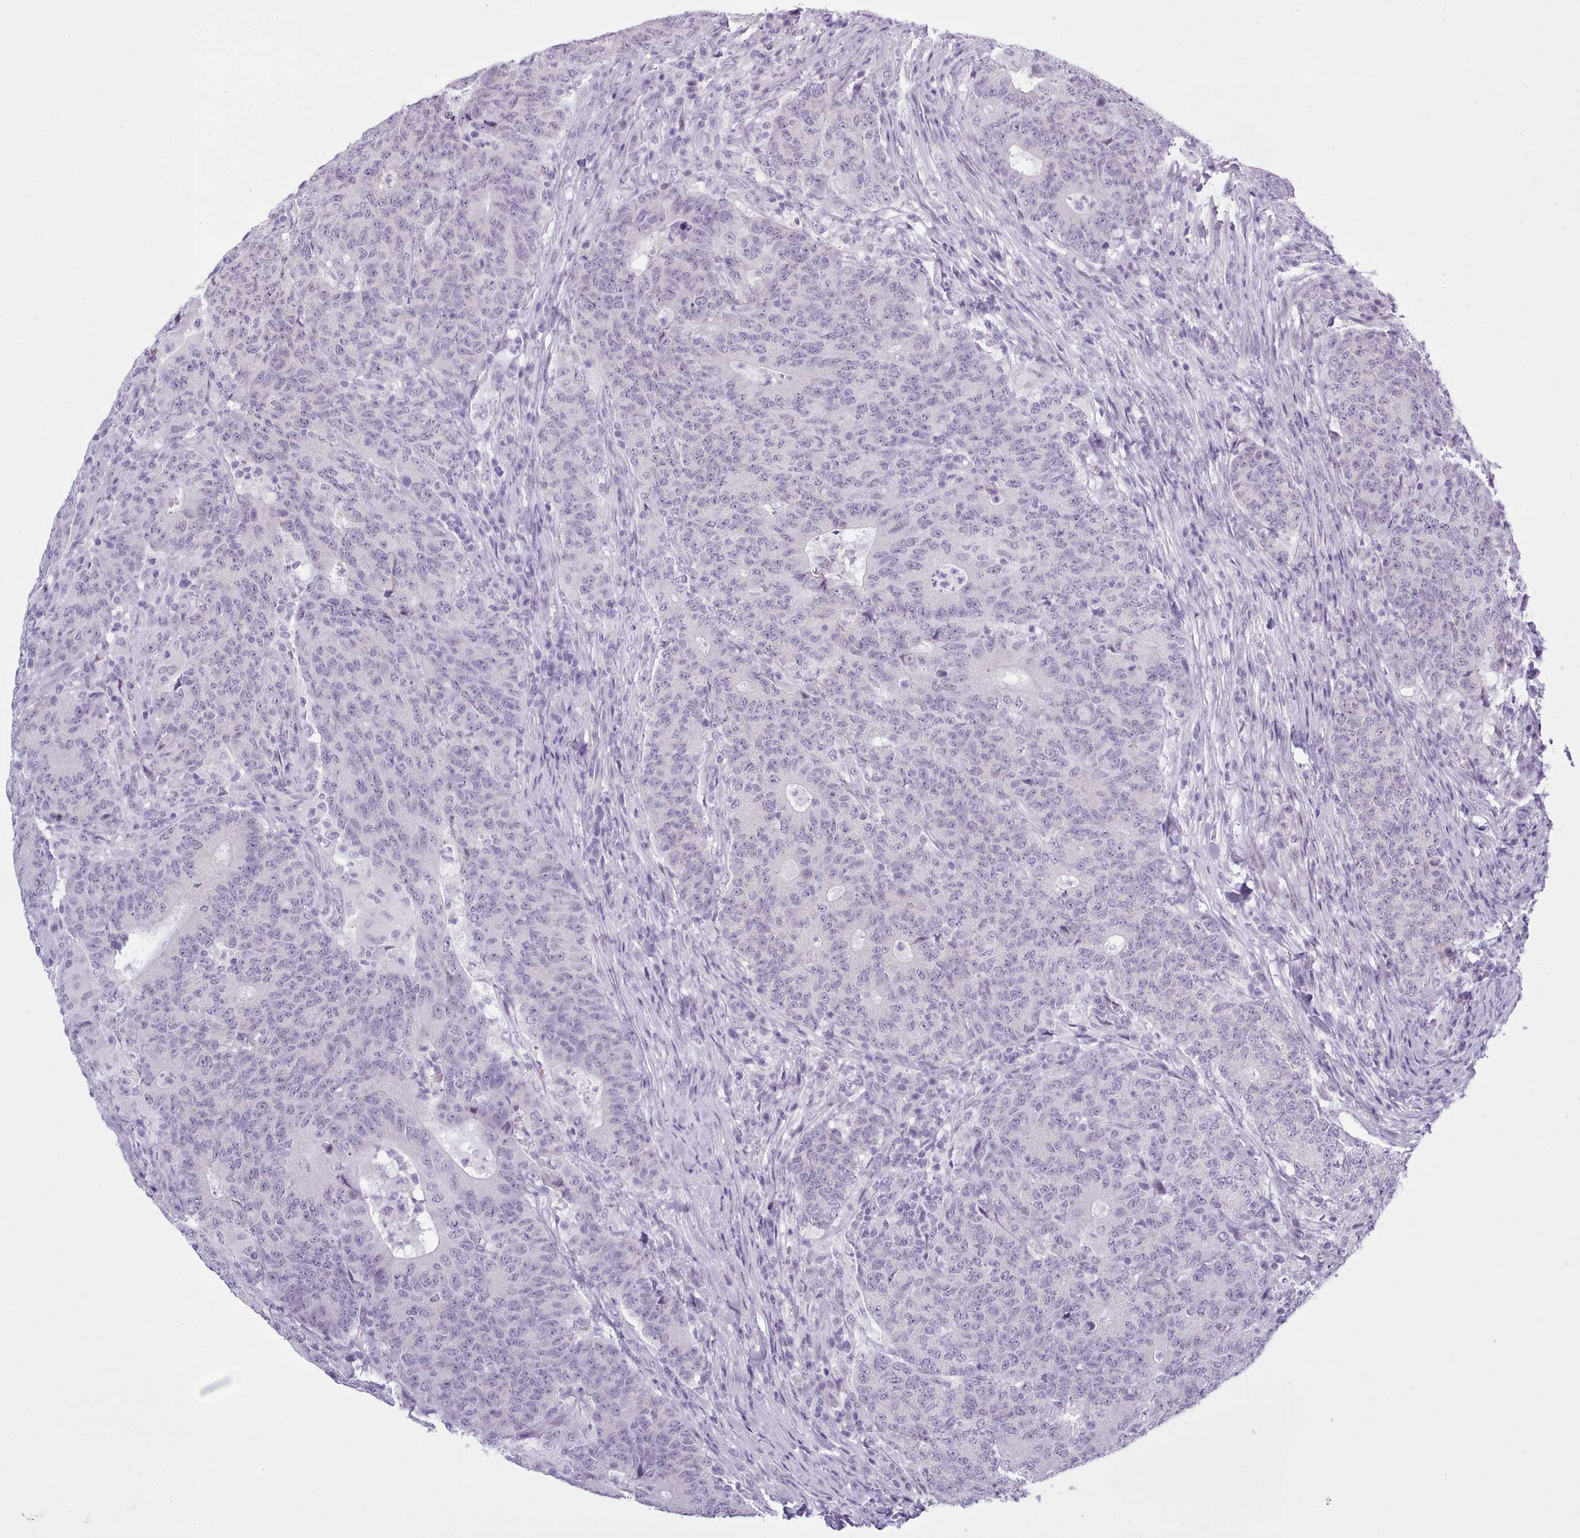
{"staining": {"intensity": "negative", "quantity": "none", "location": "none"}, "tissue": "colorectal cancer", "cell_type": "Tumor cells", "image_type": "cancer", "snomed": [{"axis": "morphology", "description": "Adenocarcinoma, NOS"}, {"axis": "topography", "description": "Colon"}], "caption": "Tumor cells are negative for protein expression in human adenocarcinoma (colorectal). (Stains: DAB IHC with hematoxylin counter stain, Microscopy: brightfield microscopy at high magnification).", "gene": "FBXO48", "patient": {"sex": "female", "age": 75}}